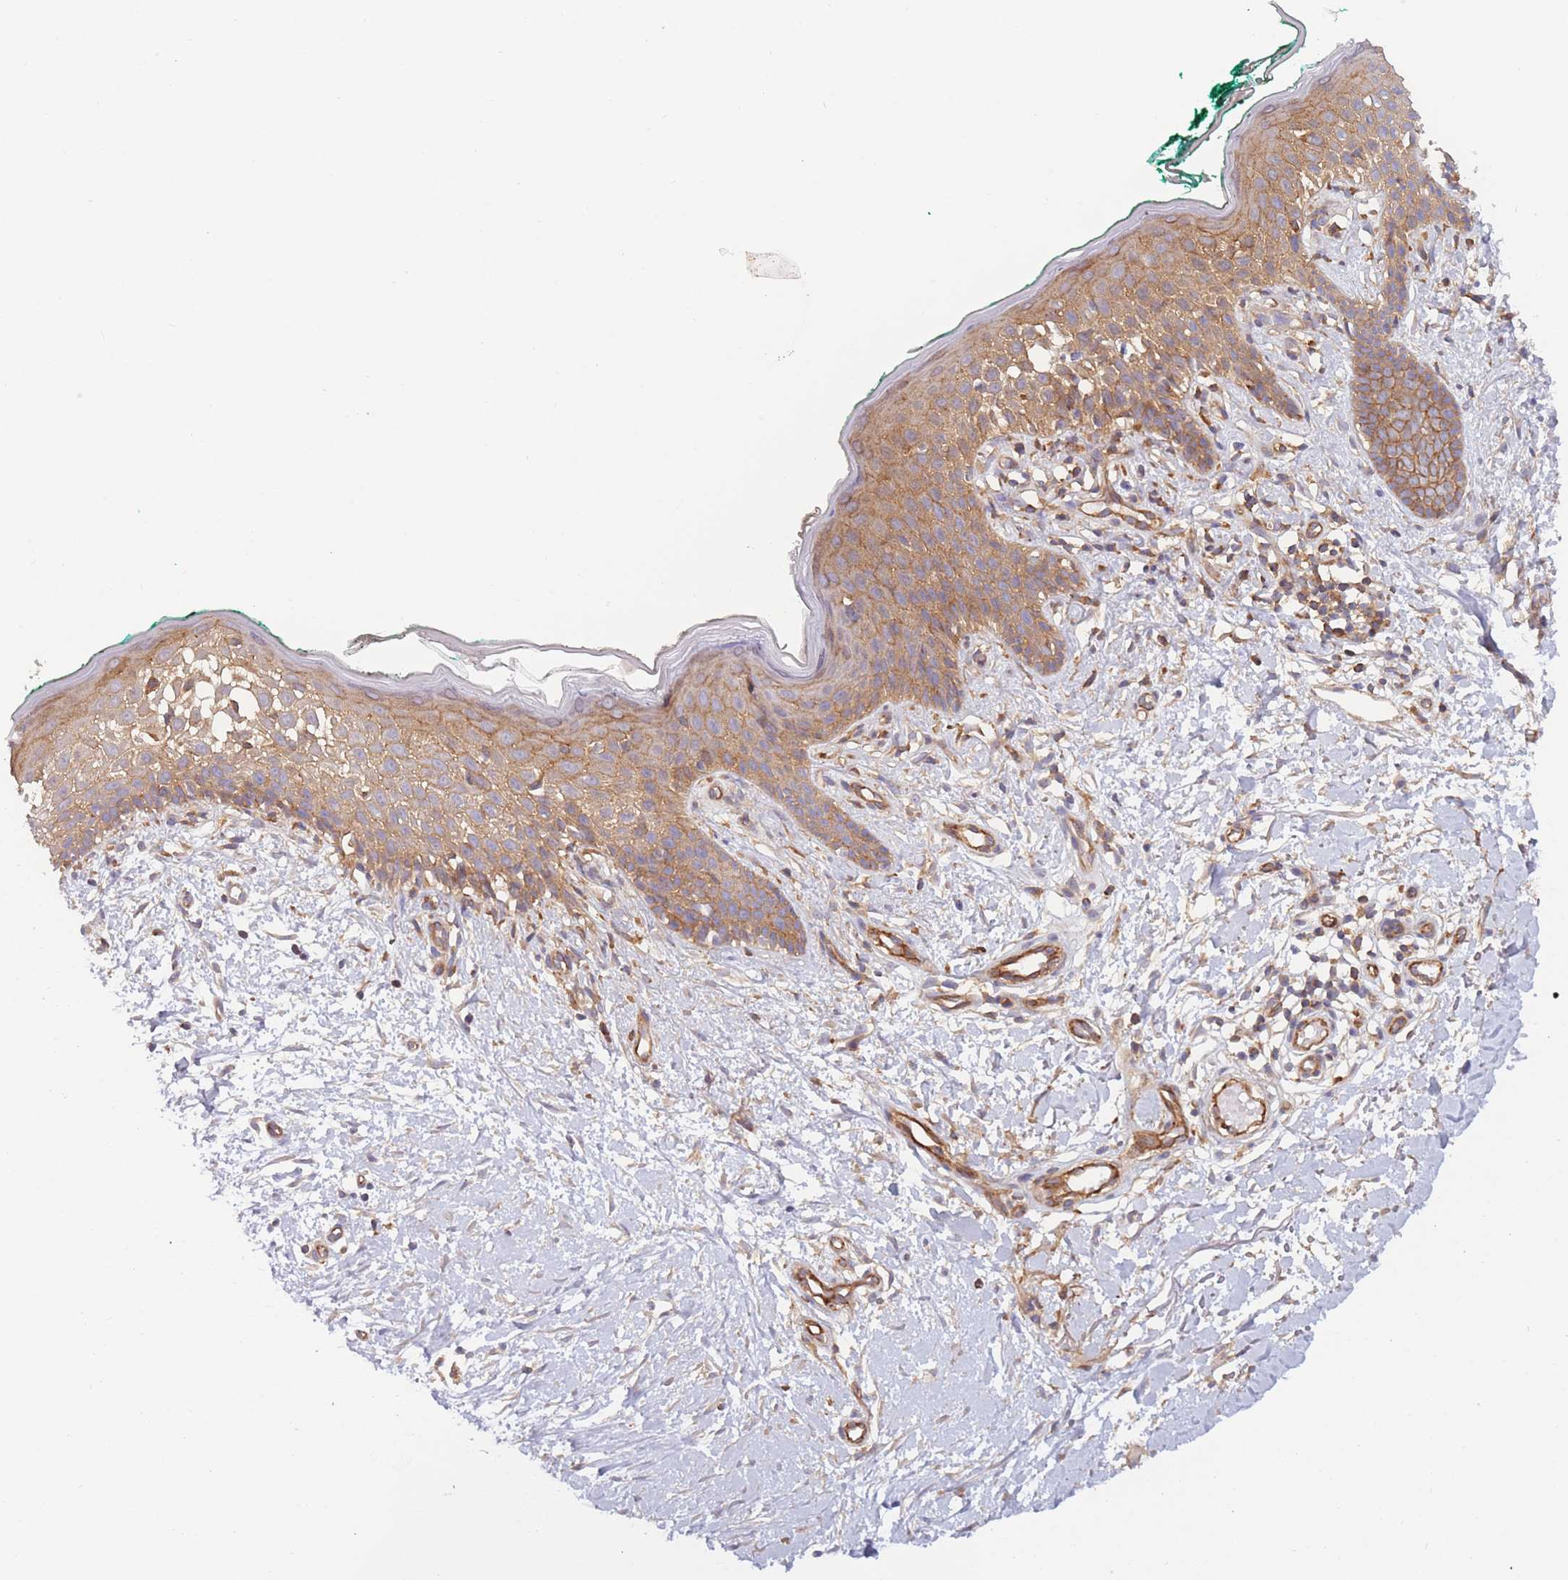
{"staining": {"intensity": "moderate", "quantity": ">75%", "location": "cytoplasmic/membranous"}, "tissue": "skin", "cell_type": "Fibroblasts", "image_type": "normal", "snomed": [{"axis": "morphology", "description": "Normal tissue, NOS"}, {"axis": "morphology", "description": "Malignant melanoma, NOS"}, {"axis": "topography", "description": "Skin"}], "caption": "Immunohistochemistry (IHC) of unremarkable human skin demonstrates medium levels of moderate cytoplasmic/membranous positivity in about >75% of fibroblasts.", "gene": "WDR93", "patient": {"sex": "male", "age": 62}}